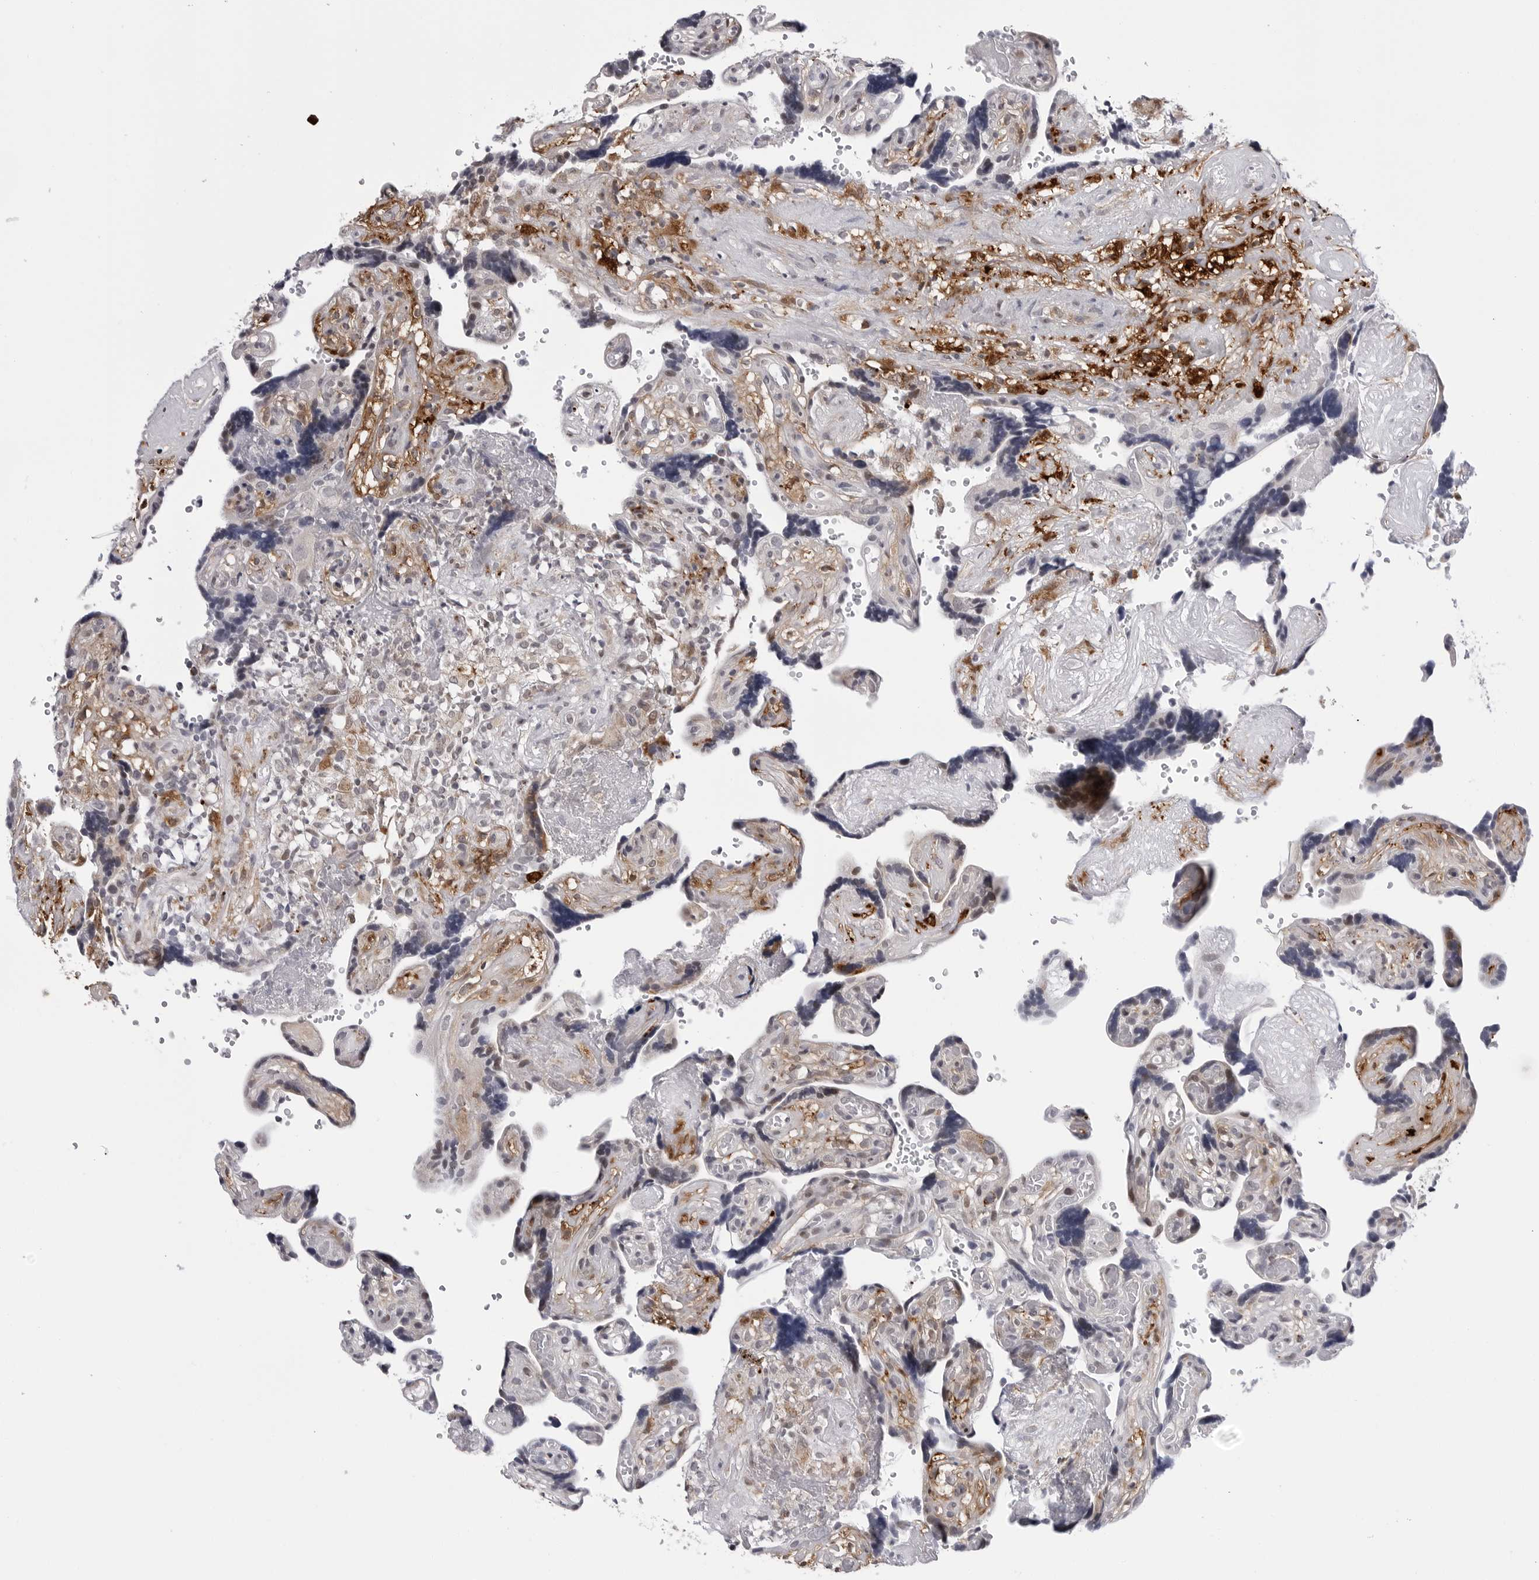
{"staining": {"intensity": "moderate", "quantity": "<25%", "location": "cytoplasmic/membranous"}, "tissue": "placenta", "cell_type": "Decidual cells", "image_type": "normal", "snomed": [{"axis": "morphology", "description": "Normal tissue, NOS"}, {"axis": "topography", "description": "Placenta"}], "caption": "Protein expression analysis of normal human placenta reveals moderate cytoplasmic/membranous positivity in about <25% of decidual cells. The staining was performed using DAB, with brown indicating positive protein expression. Nuclei are stained blue with hematoxylin.", "gene": "CDK20", "patient": {"sex": "female", "age": 30}}